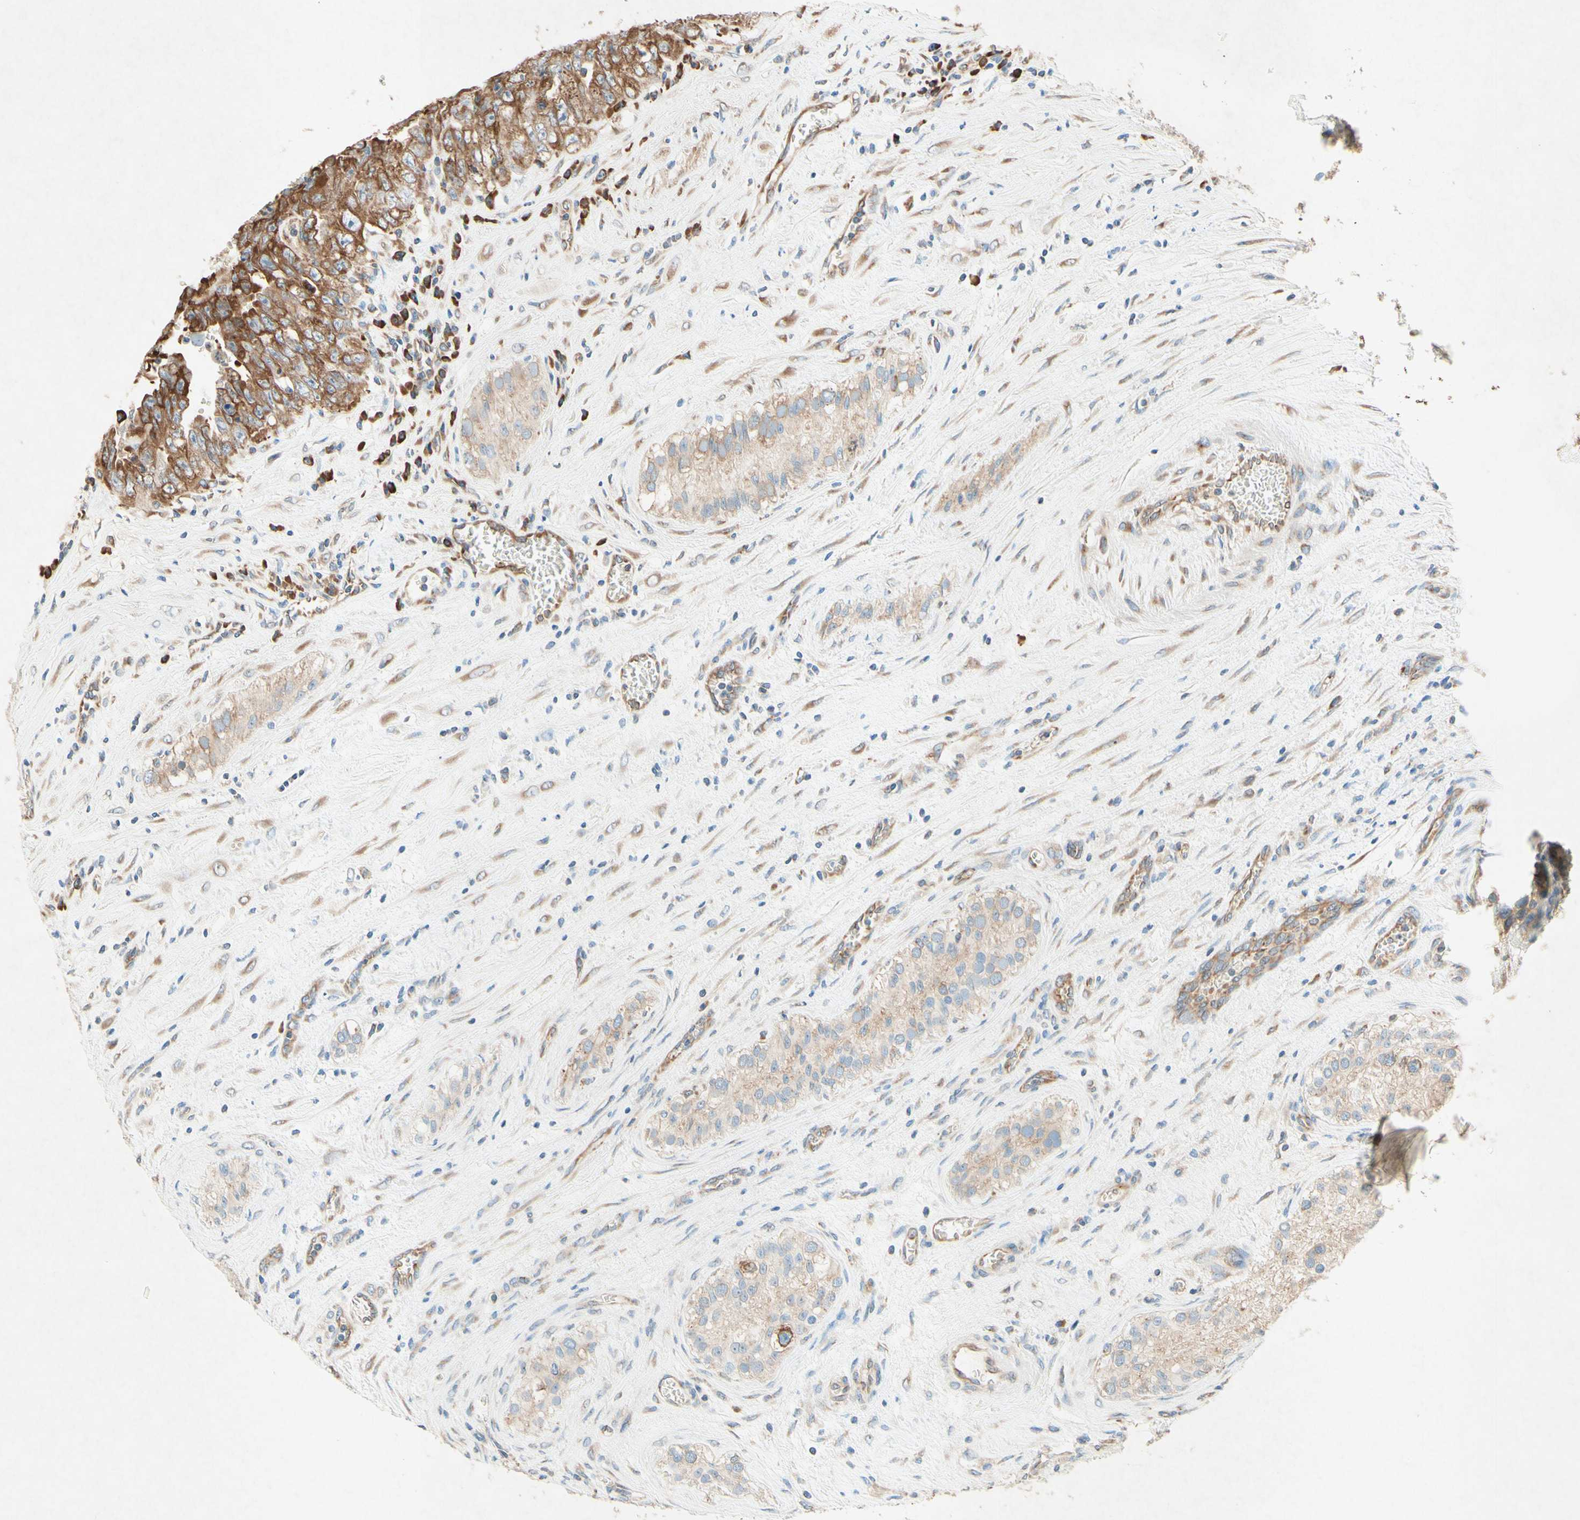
{"staining": {"intensity": "moderate", "quantity": ">75%", "location": "cytoplasmic/membranous"}, "tissue": "testis cancer", "cell_type": "Tumor cells", "image_type": "cancer", "snomed": [{"axis": "morphology", "description": "Carcinoma, Embryonal, NOS"}, {"axis": "topography", "description": "Testis"}], "caption": "A micrograph of embryonal carcinoma (testis) stained for a protein demonstrates moderate cytoplasmic/membranous brown staining in tumor cells.", "gene": "PABPC1", "patient": {"sex": "male", "age": 28}}